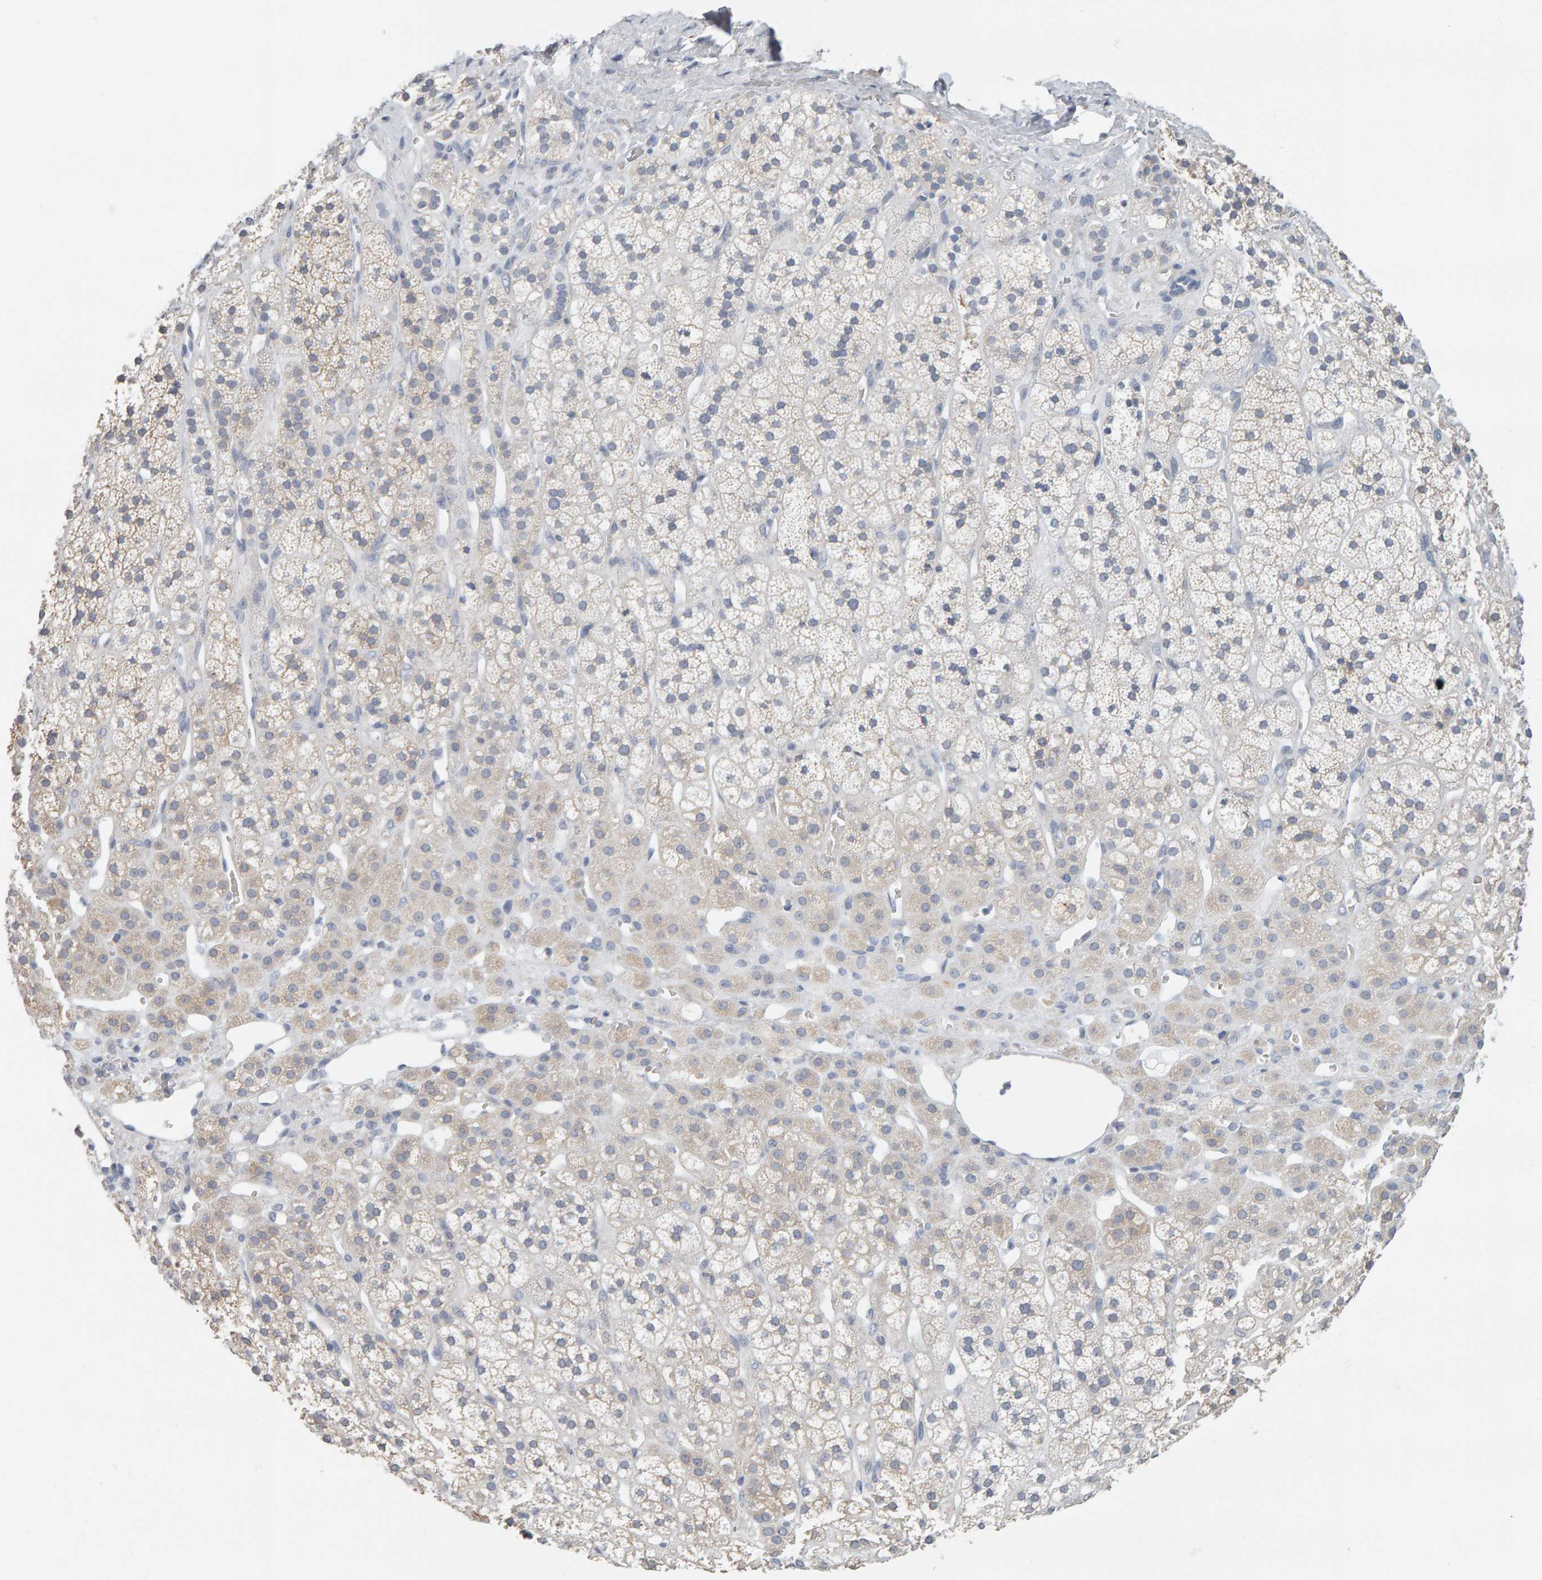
{"staining": {"intensity": "weak", "quantity": "<25%", "location": "cytoplasmic/membranous"}, "tissue": "adrenal gland", "cell_type": "Glandular cells", "image_type": "normal", "snomed": [{"axis": "morphology", "description": "Normal tissue, NOS"}, {"axis": "topography", "description": "Adrenal gland"}], "caption": "This is an immunohistochemistry micrograph of unremarkable human adrenal gland. There is no positivity in glandular cells.", "gene": "ADHFE1", "patient": {"sex": "male", "age": 56}}